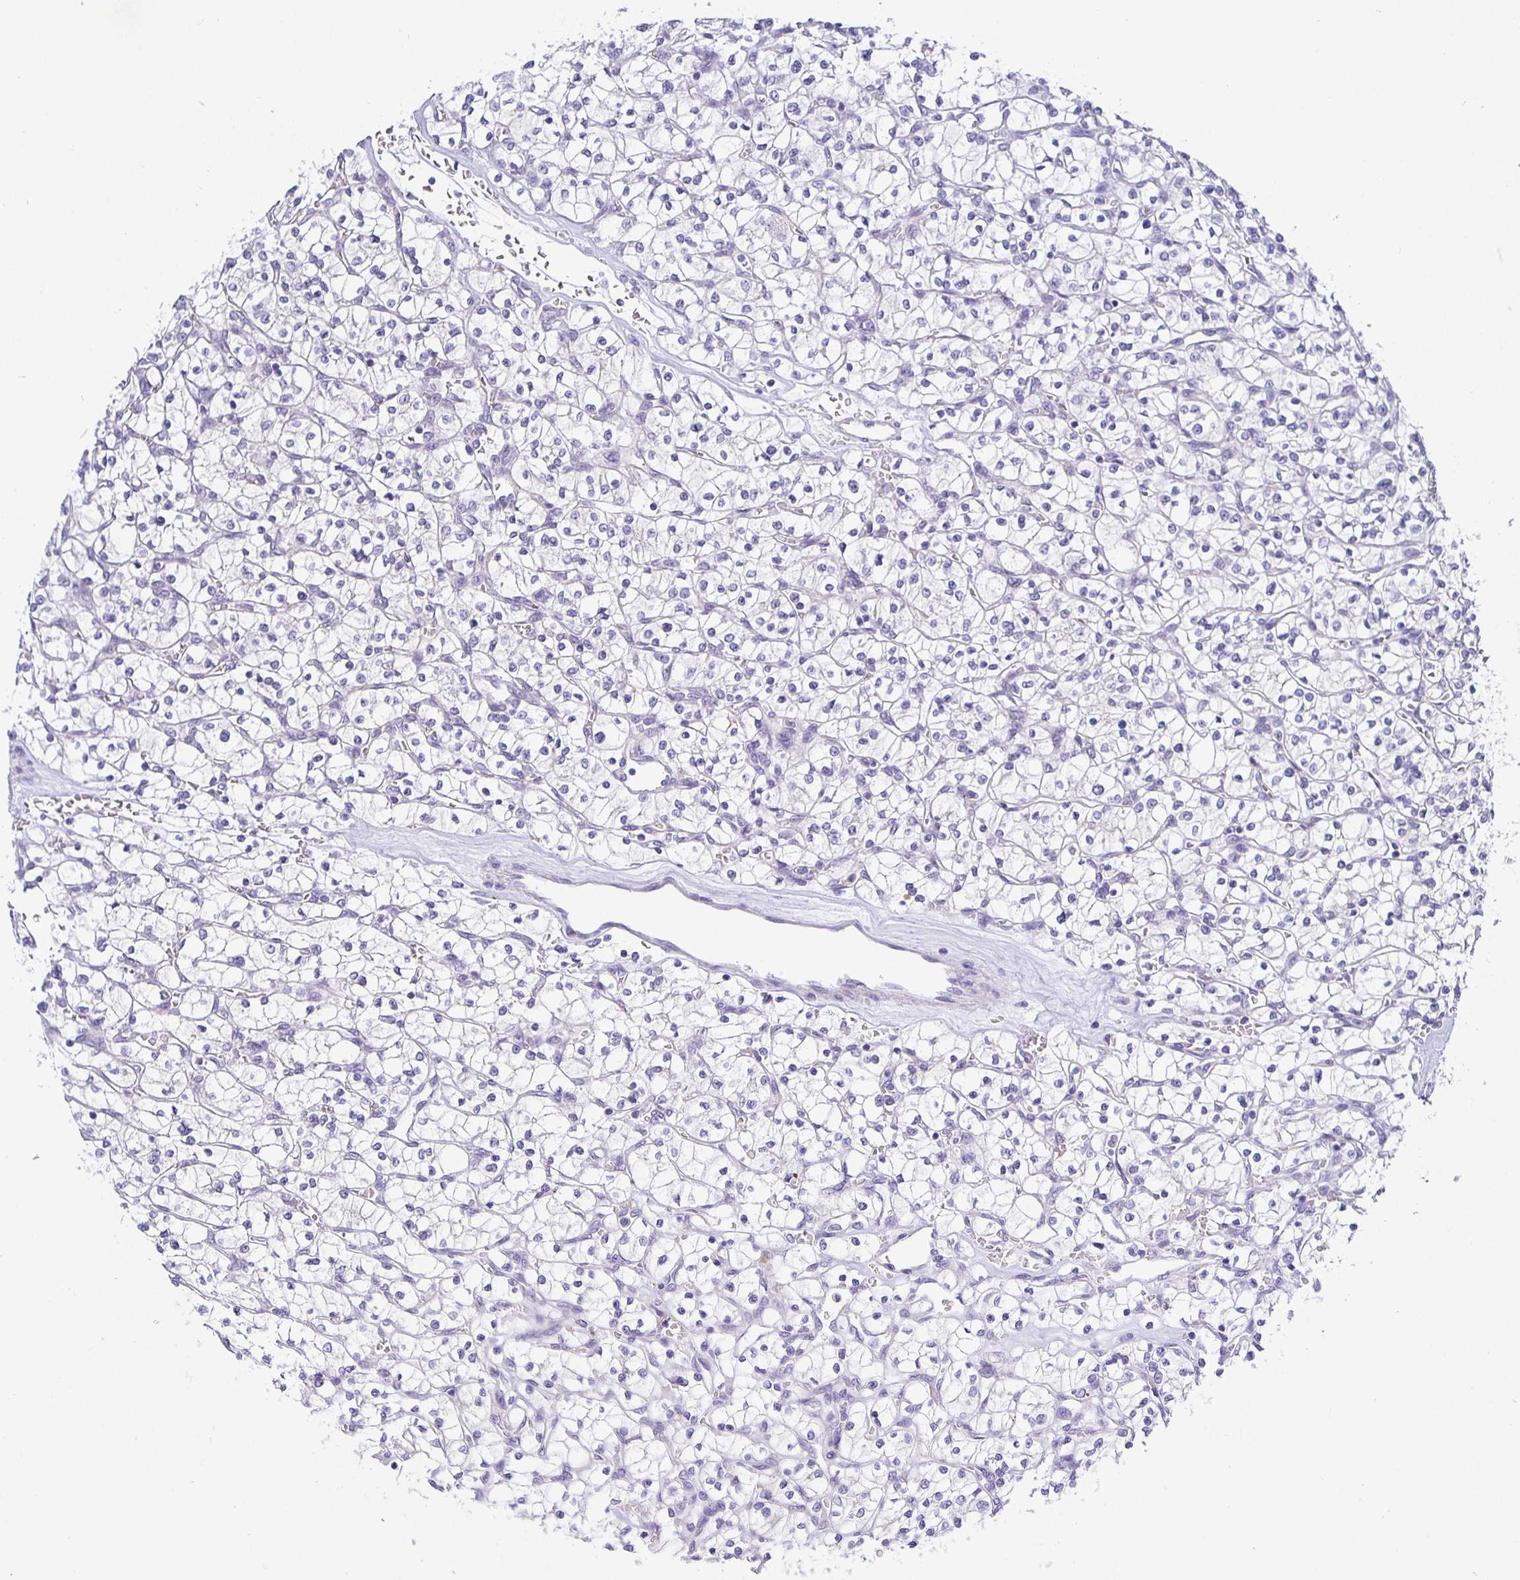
{"staining": {"intensity": "negative", "quantity": "none", "location": "none"}, "tissue": "renal cancer", "cell_type": "Tumor cells", "image_type": "cancer", "snomed": [{"axis": "morphology", "description": "Adenocarcinoma, NOS"}, {"axis": "topography", "description": "Kidney"}], "caption": "Immunohistochemical staining of renal cancer shows no significant staining in tumor cells.", "gene": "OPALIN", "patient": {"sex": "female", "age": 64}}